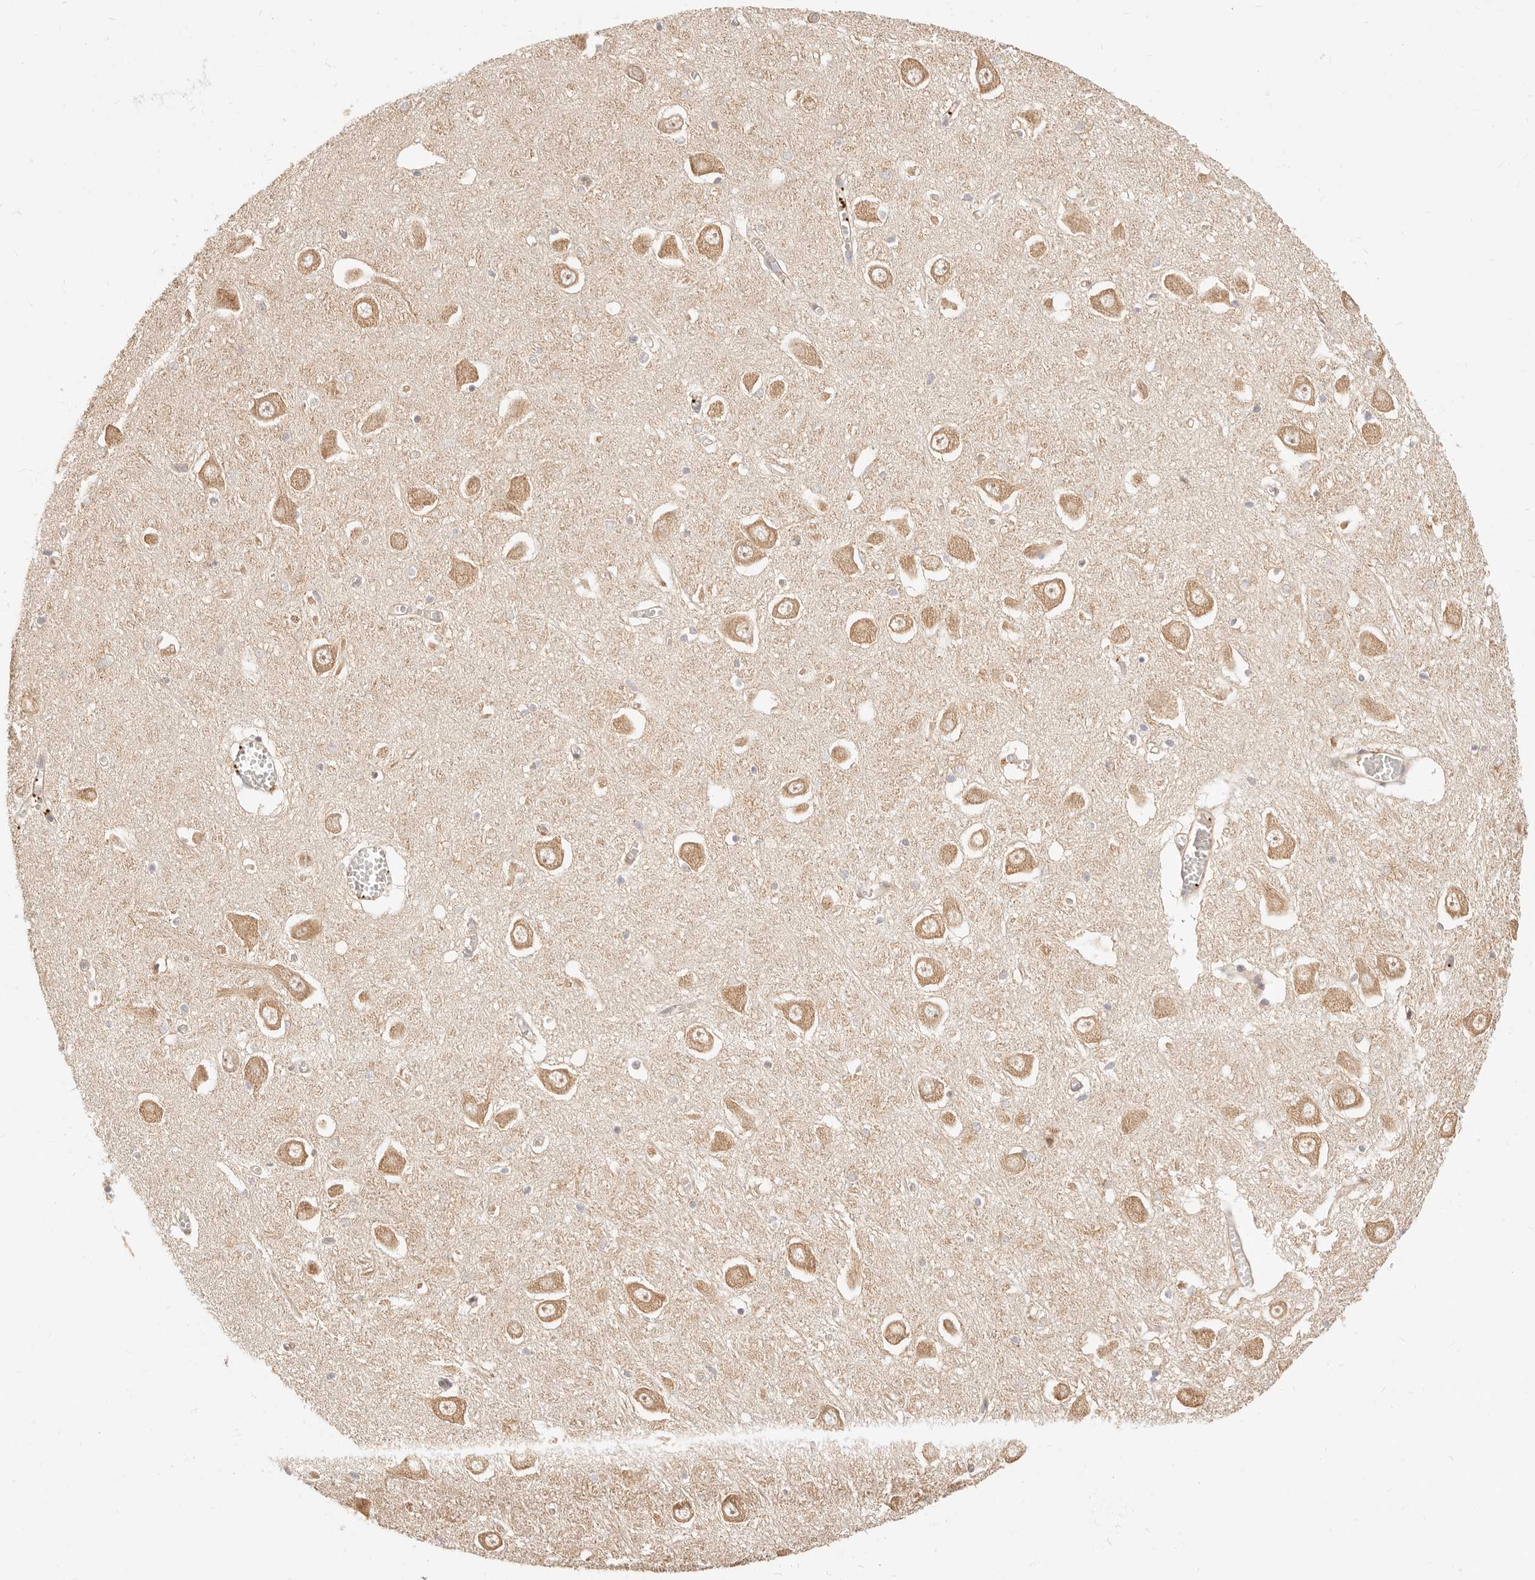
{"staining": {"intensity": "moderate", "quantity": "<25%", "location": "cytoplasmic/membranous"}, "tissue": "hippocampus", "cell_type": "Glial cells", "image_type": "normal", "snomed": [{"axis": "morphology", "description": "Normal tissue, NOS"}, {"axis": "topography", "description": "Hippocampus"}], "caption": "DAB immunohistochemical staining of normal human hippocampus demonstrates moderate cytoplasmic/membranous protein expression in approximately <25% of glial cells. The protein of interest is stained brown, and the nuclei are stained in blue (DAB (3,3'-diaminobenzidine) IHC with brightfield microscopy, high magnification).", "gene": "UBXN10", "patient": {"sex": "male", "age": 70}}